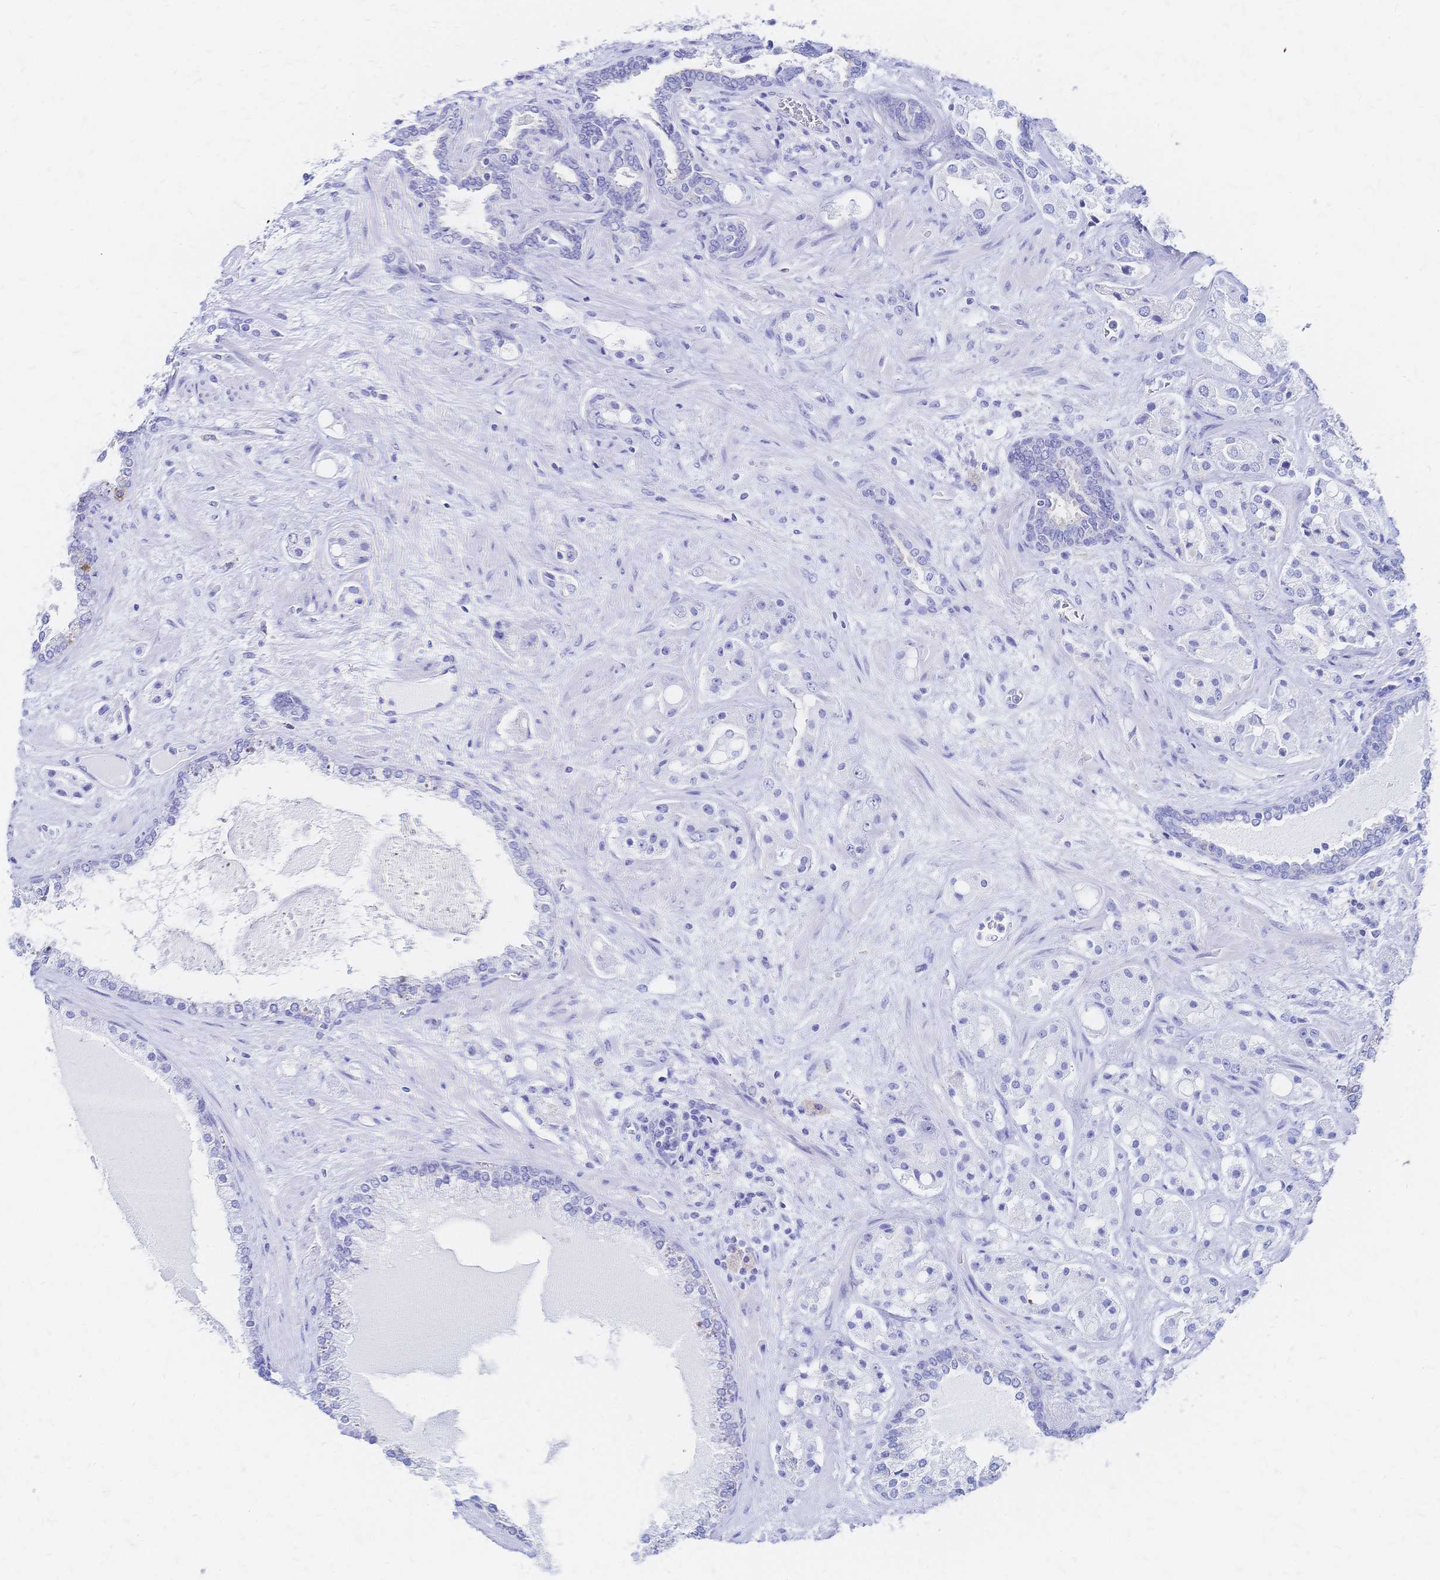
{"staining": {"intensity": "negative", "quantity": "none", "location": "none"}, "tissue": "prostate cancer", "cell_type": "Tumor cells", "image_type": "cancer", "snomed": [{"axis": "morphology", "description": "Adenocarcinoma, High grade"}, {"axis": "topography", "description": "Prostate"}], "caption": "An immunohistochemistry (IHC) photomicrograph of prostate cancer is shown. There is no staining in tumor cells of prostate cancer.", "gene": "SLC5A1", "patient": {"sex": "male", "age": 67}}